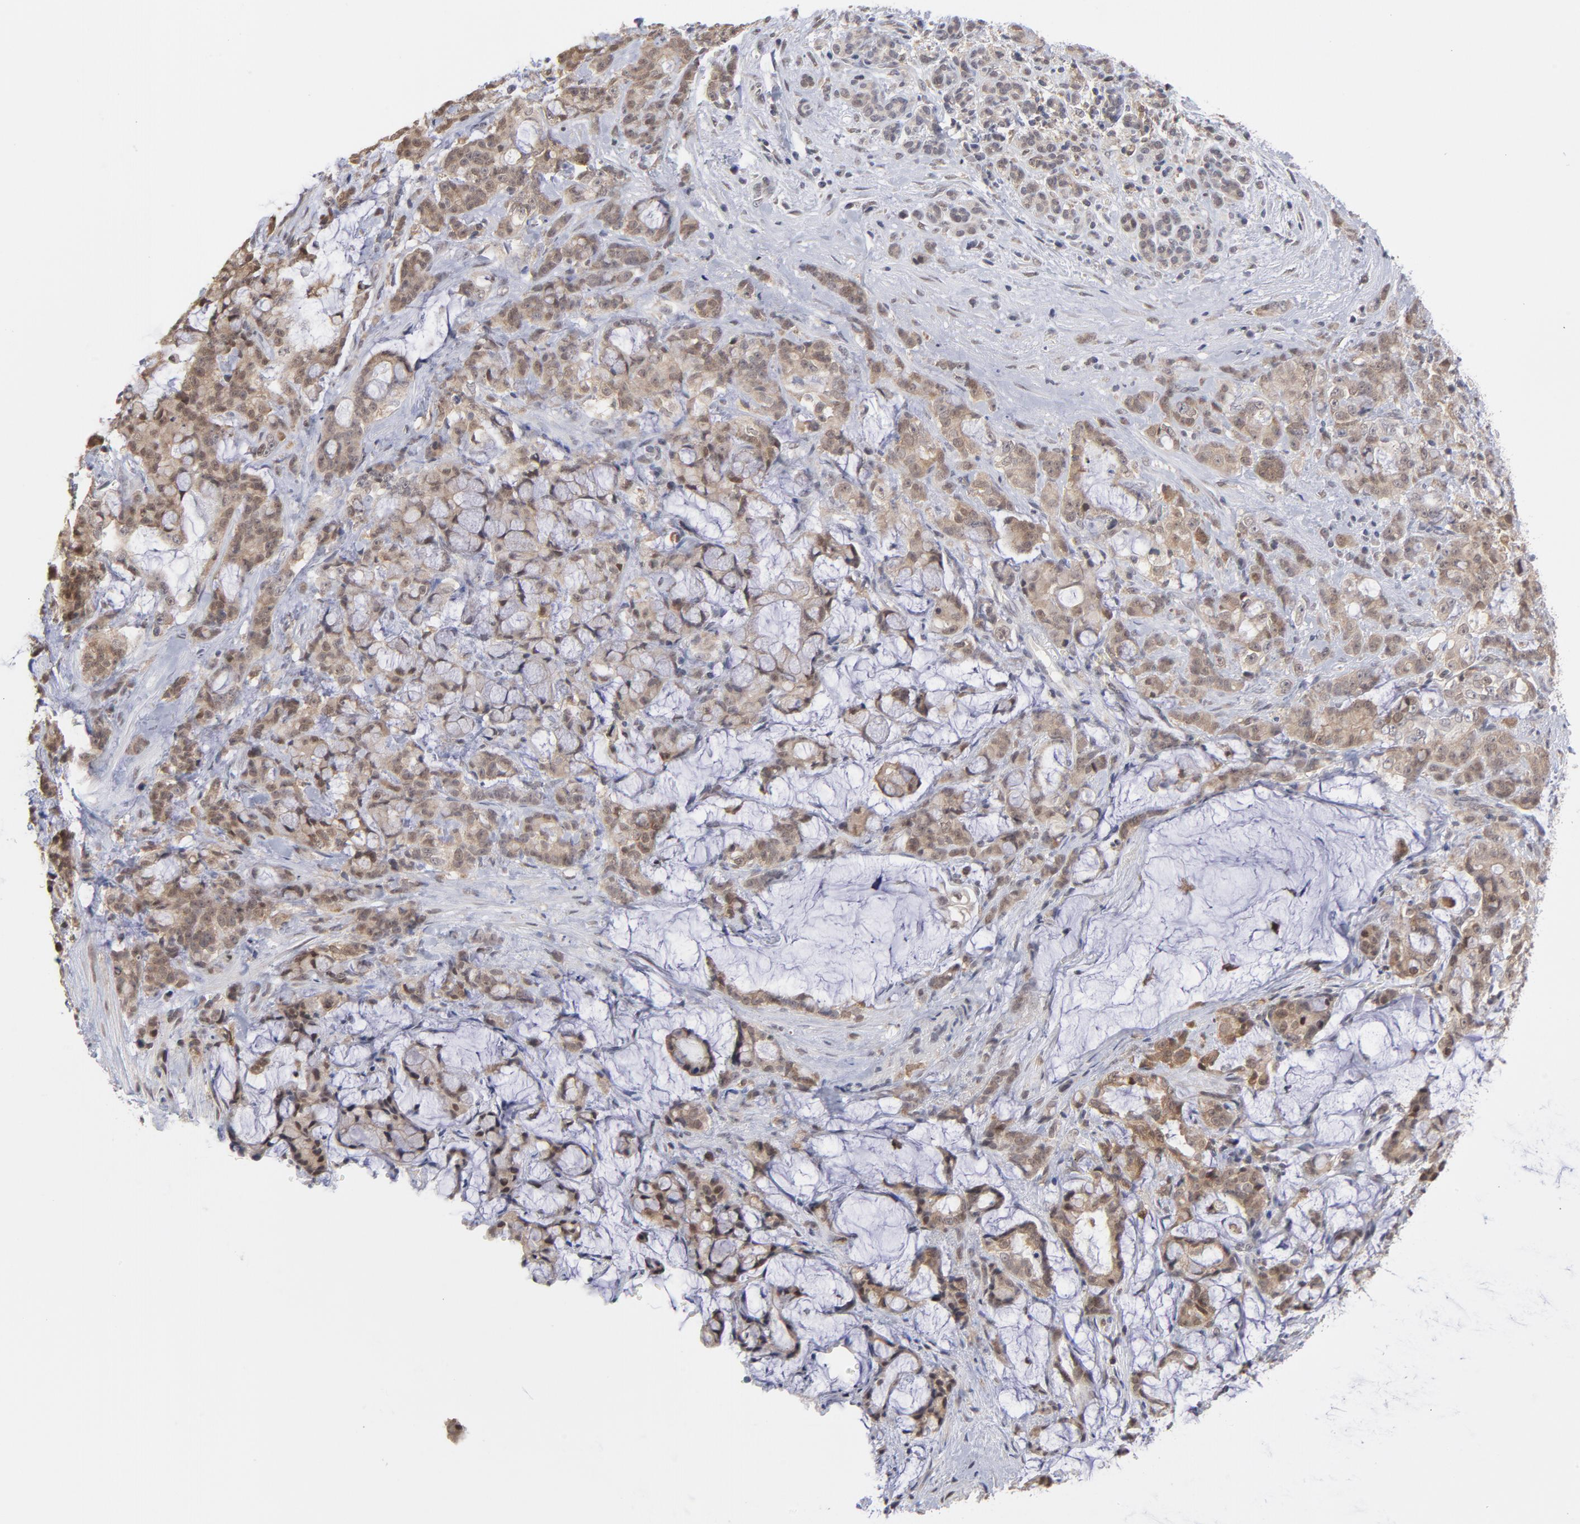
{"staining": {"intensity": "weak", "quantity": ">75%", "location": "cytoplasmic/membranous"}, "tissue": "pancreatic cancer", "cell_type": "Tumor cells", "image_type": "cancer", "snomed": [{"axis": "morphology", "description": "Adenocarcinoma, NOS"}, {"axis": "topography", "description": "Pancreas"}], "caption": "Adenocarcinoma (pancreatic) stained with DAB IHC displays low levels of weak cytoplasmic/membranous positivity in about >75% of tumor cells. The protein of interest is shown in brown color, while the nuclei are stained blue.", "gene": "OAS1", "patient": {"sex": "female", "age": 73}}